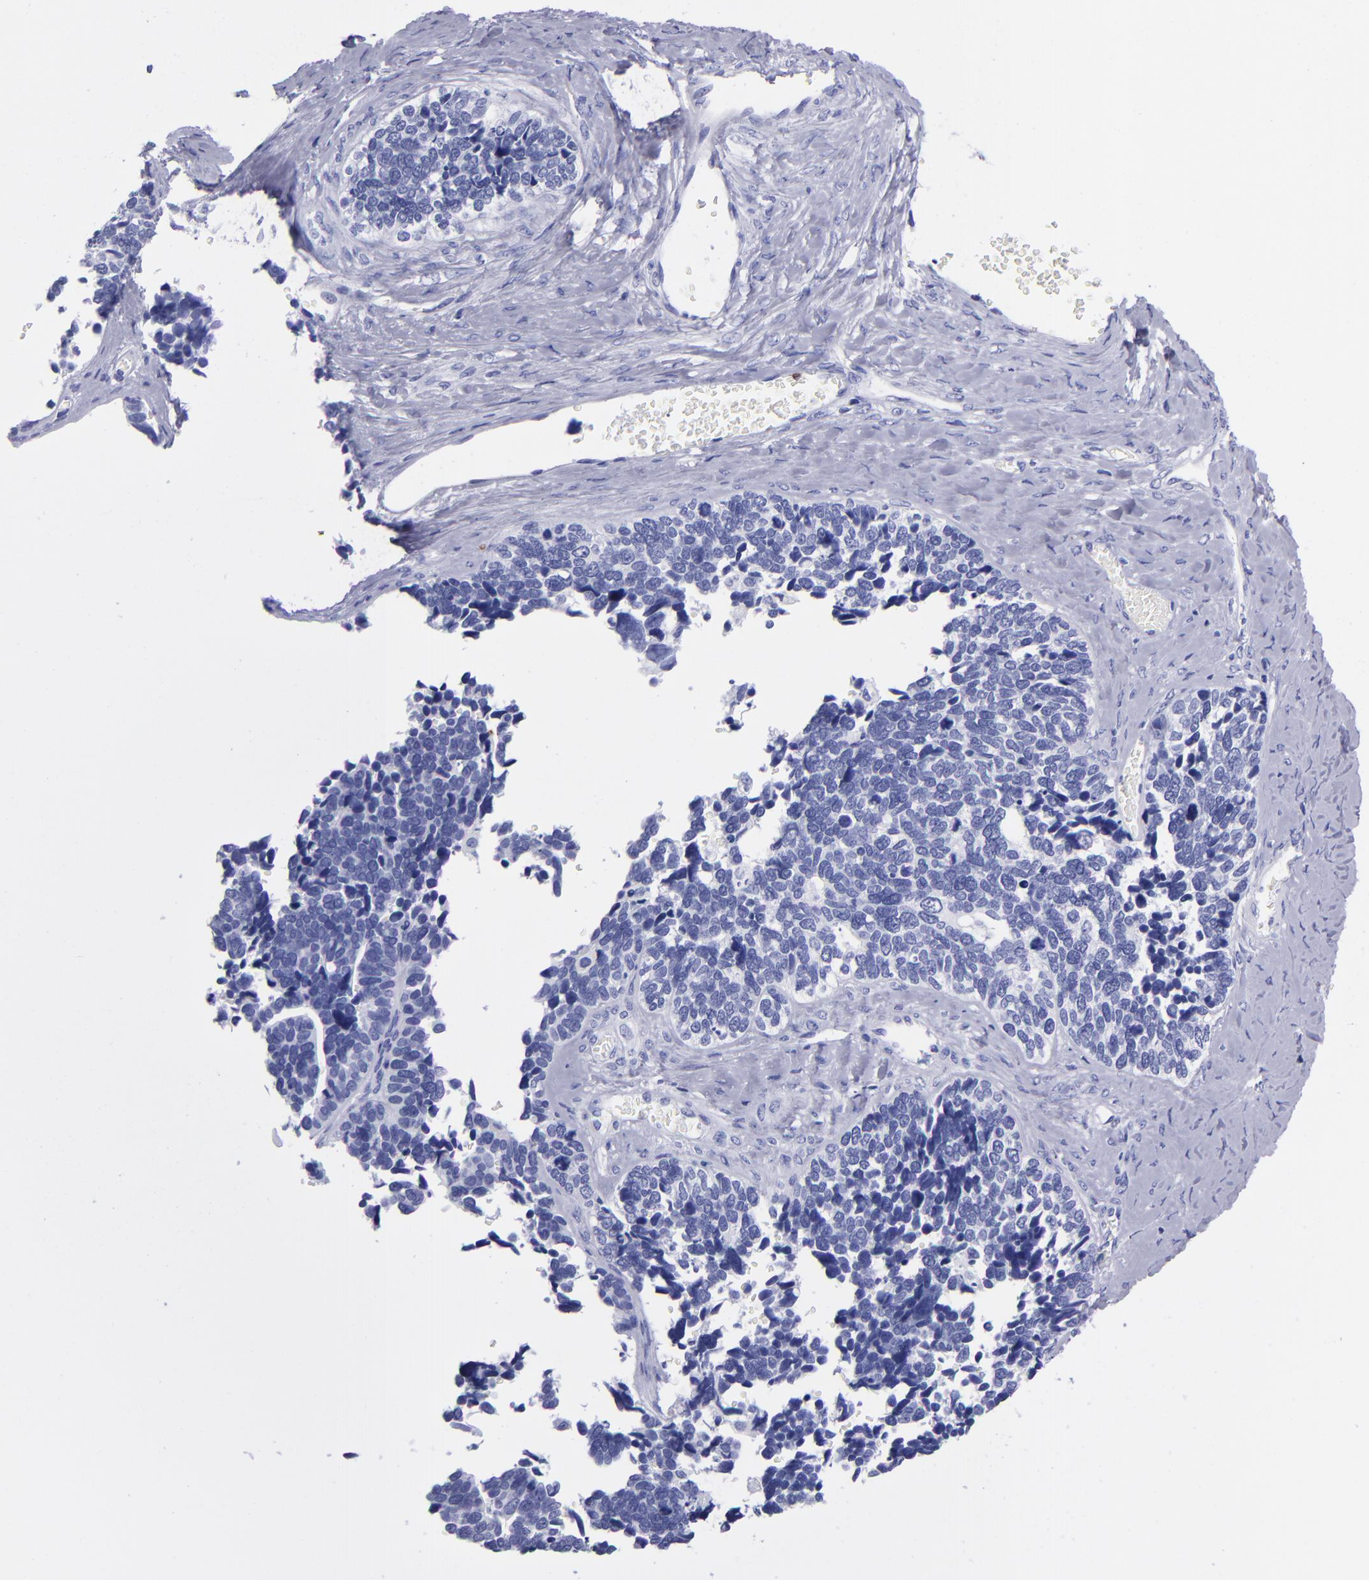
{"staining": {"intensity": "negative", "quantity": "none", "location": "none"}, "tissue": "ovarian cancer", "cell_type": "Tumor cells", "image_type": "cancer", "snomed": [{"axis": "morphology", "description": "Cystadenocarcinoma, serous, NOS"}, {"axis": "topography", "description": "Ovary"}], "caption": "Protein analysis of serous cystadenocarcinoma (ovarian) exhibits no significant staining in tumor cells.", "gene": "CD6", "patient": {"sex": "female", "age": 77}}